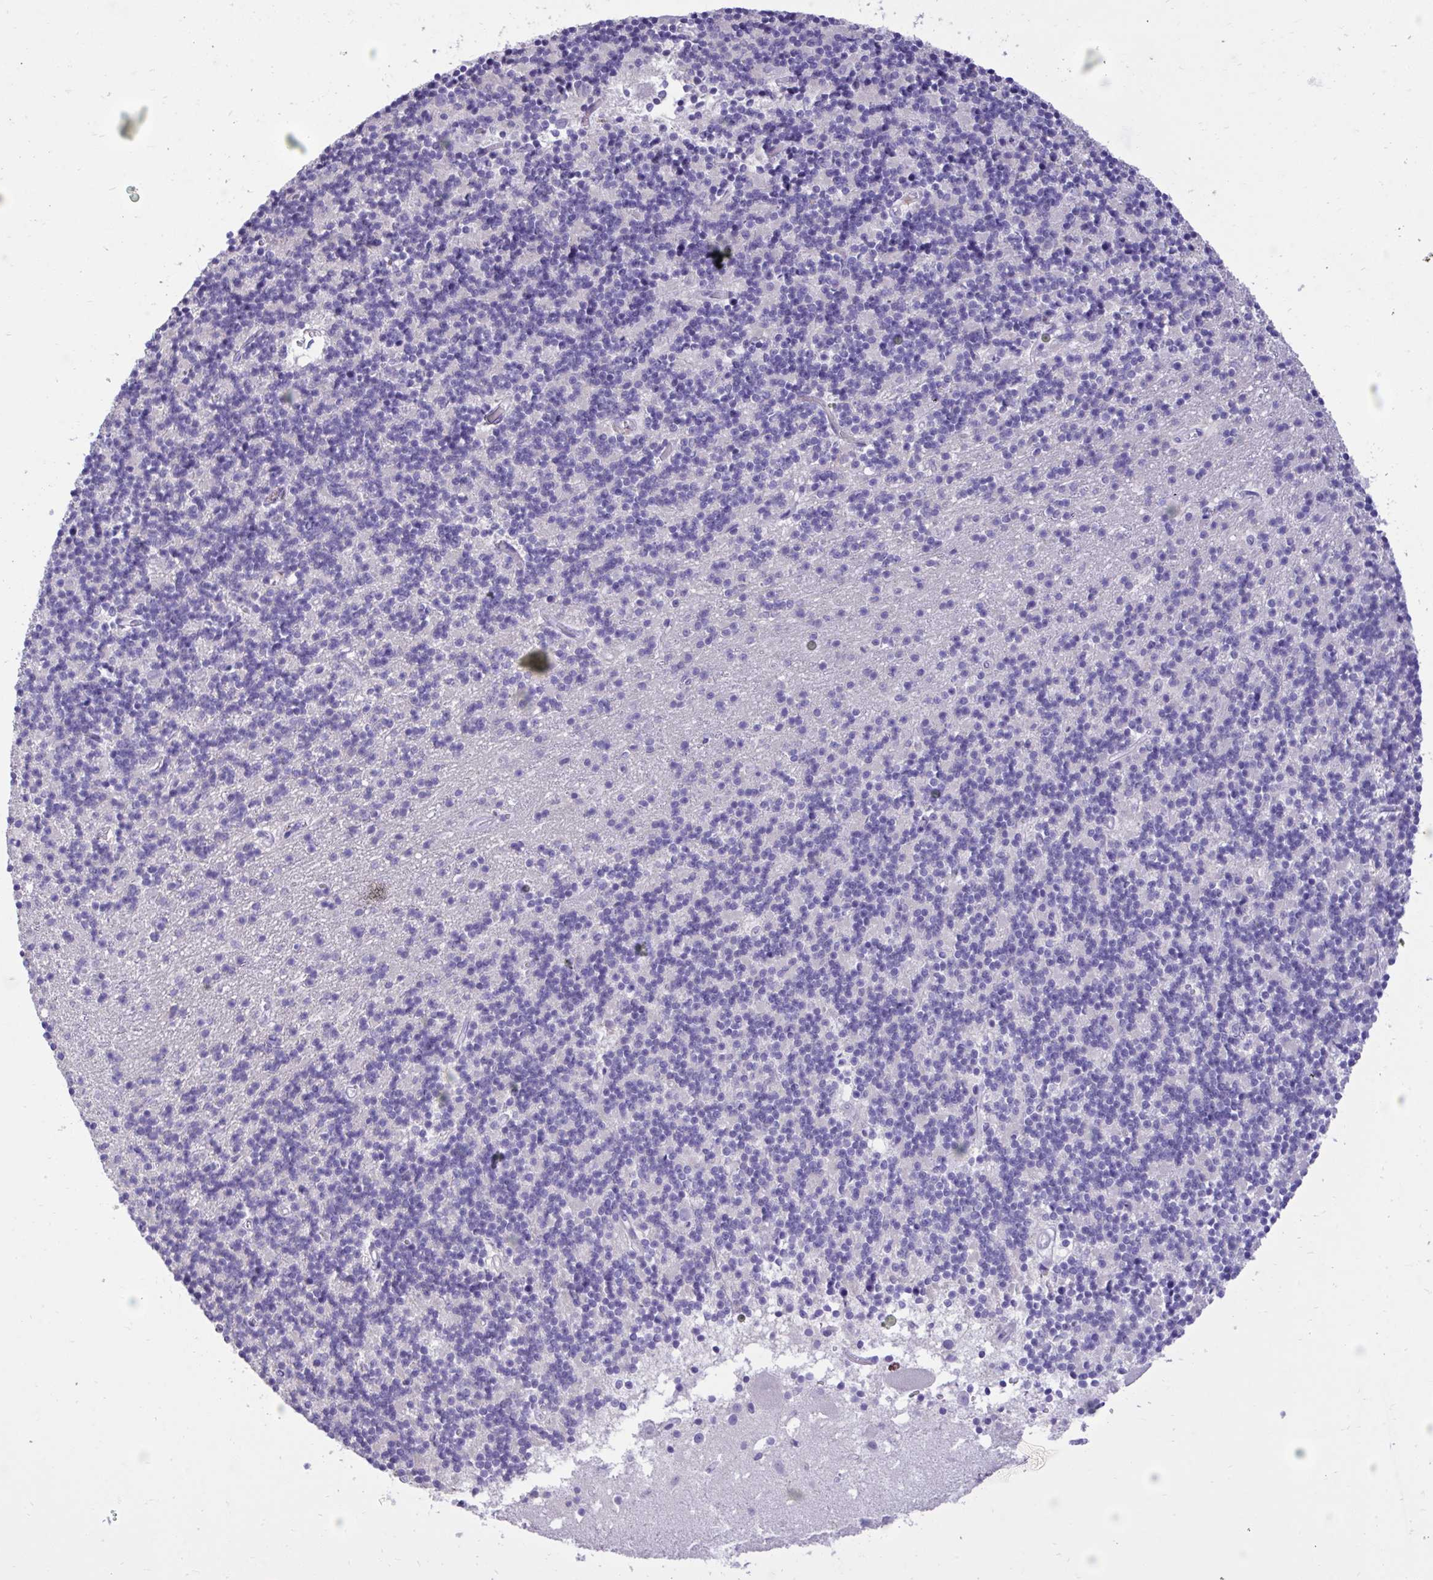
{"staining": {"intensity": "negative", "quantity": "none", "location": "none"}, "tissue": "cerebellum", "cell_type": "Cells in granular layer", "image_type": "normal", "snomed": [{"axis": "morphology", "description": "Normal tissue, NOS"}, {"axis": "topography", "description": "Cerebellum"}], "caption": "This is an IHC micrograph of benign cerebellum. There is no positivity in cells in granular layer.", "gene": "TMCO5A", "patient": {"sex": "male", "age": 54}}